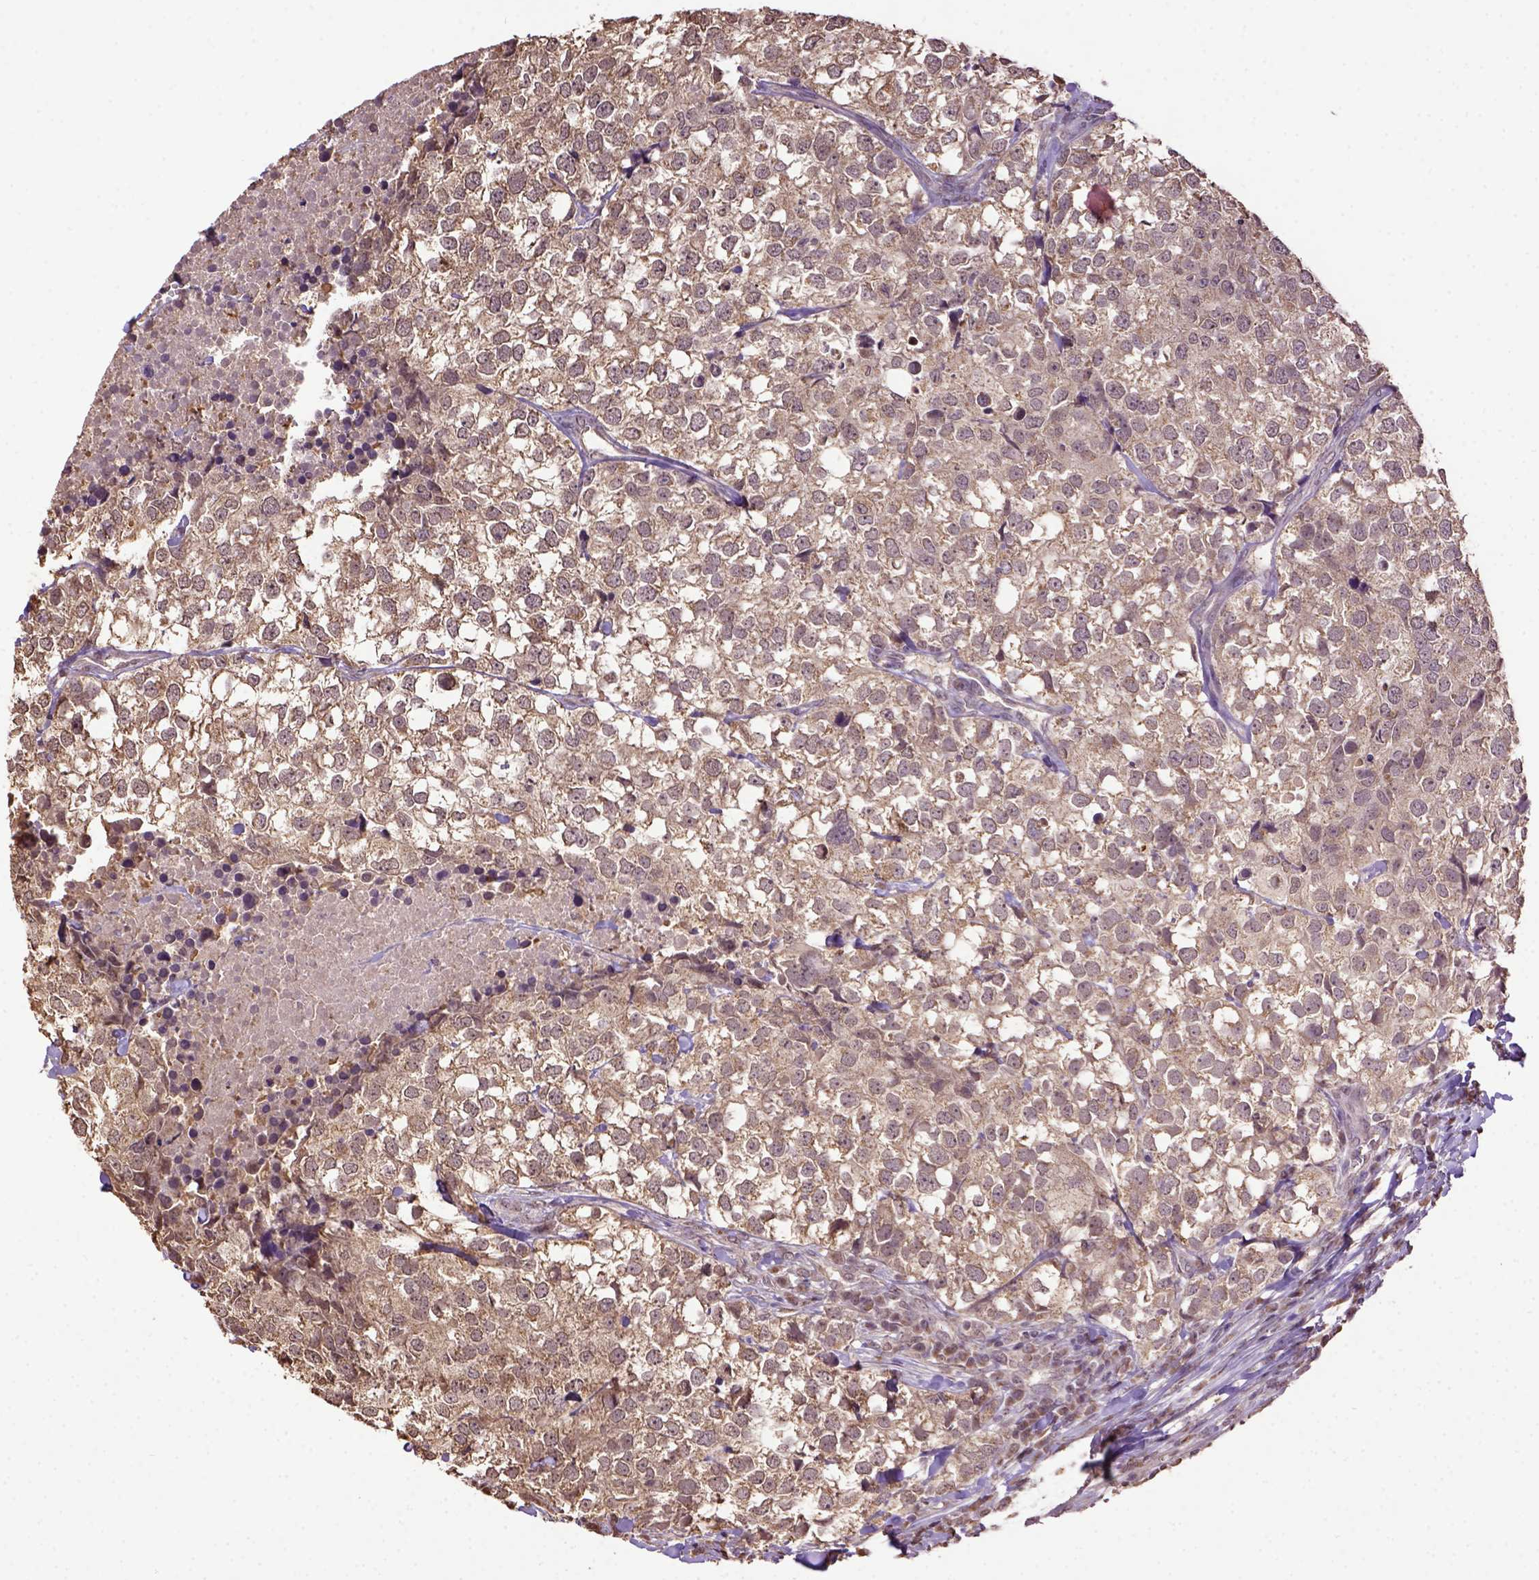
{"staining": {"intensity": "moderate", "quantity": "<25%", "location": "cytoplasmic/membranous"}, "tissue": "breast cancer", "cell_type": "Tumor cells", "image_type": "cancer", "snomed": [{"axis": "morphology", "description": "Duct carcinoma"}, {"axis": "topography", "description": "Breast"}], "caption": "A low amount of moderate cytoplasmic/membranous expression is identified in approximately <25% of tumor cells in infiltrating ductal carcinoma (breast) tissue. (brown staining indicates protein expression, while blue staining denotes nuclei).", "gene": "WDR17", "patient": {"sex": "female", "age": 30}}